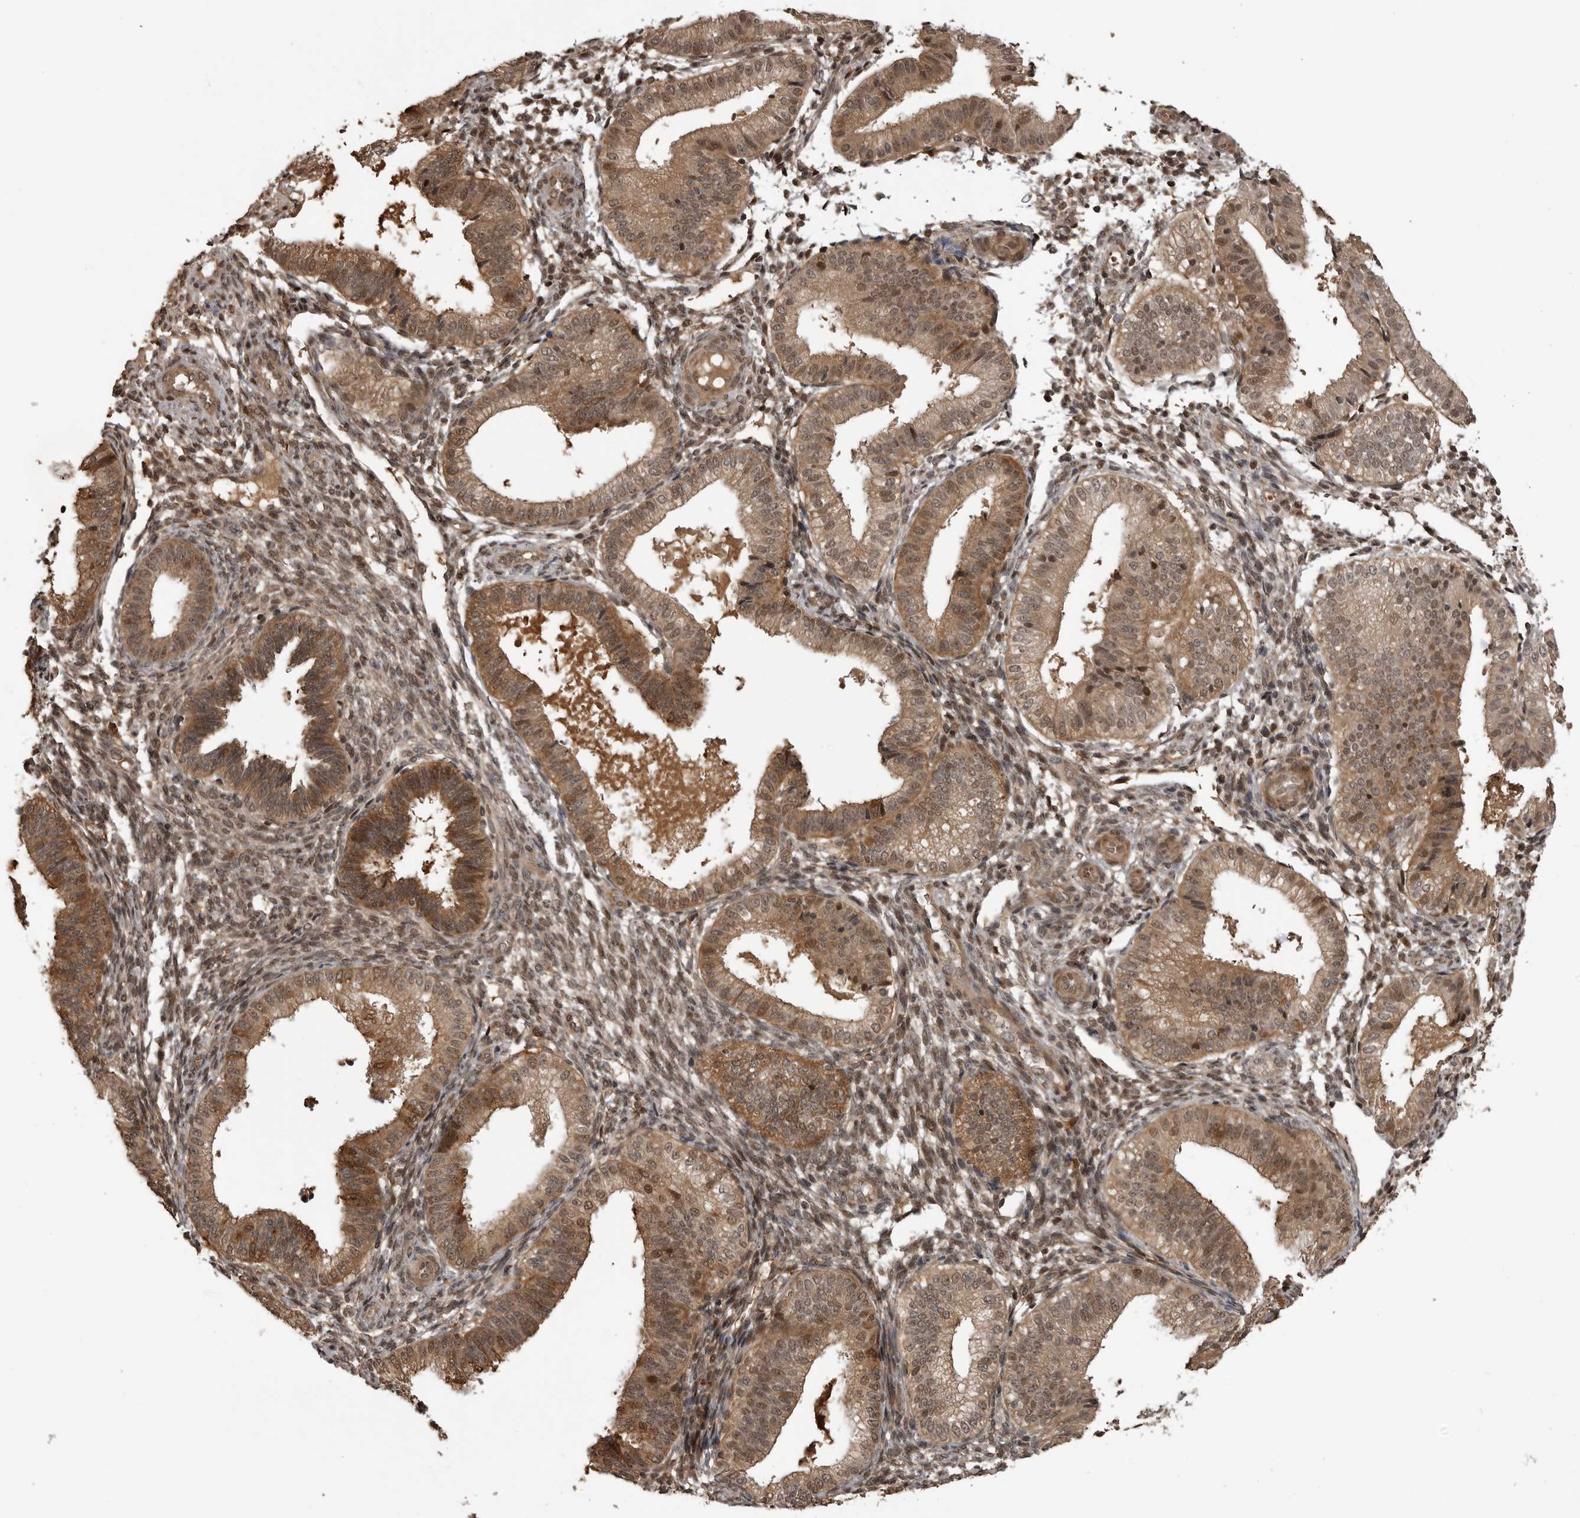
{"staining": {"intensity": "moderate", "quantity": "25%-75%", "location": "cytoplasmic/membranous,nuclear"}, "tissue": "endometrium", "cell_type": "Cells in endometrial stroma", "image_type": "normal", "snomed": [{"axis": "morphology", "description": "Normal tissue, NOS"}, {"axis": "topography", "description": "Endometrium"}], "caption": "About 25%-75% of cells in endometrial stroma in normal endometrium display moderate cytoplasmic/membranous,nuclear protein staining as visualized by brown immunohistochemical staining.", "gene": "AKAP7", "patient": {"sex": "female", "age": 39}}